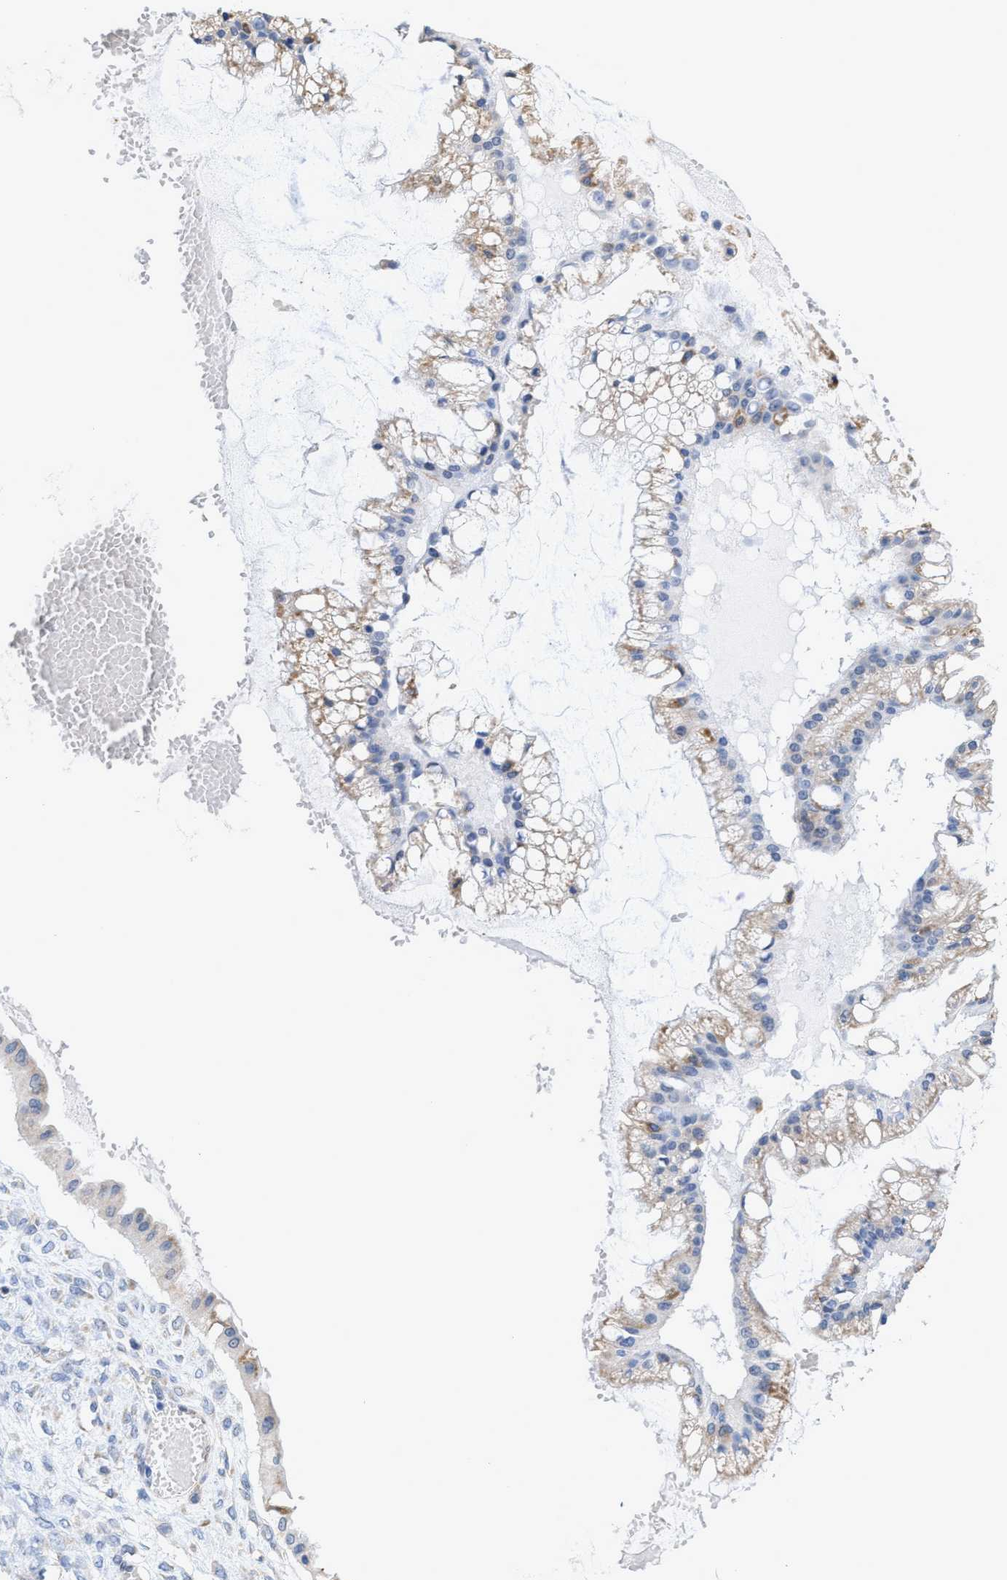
{"staining": {"intensity": "moderate", "quantity": "<25%", "location": "cytoplasmic/membranous"}, "tissue": "ovarian cancer", "cell_type": "Tumor cells", "image_type": "cancer", "snomed": [{"axis": "morphology", "description": "Cystadenocarcinoma, mucinous, NOS"}, {"axis": "topography", "description": "Ovary"}], "caption": "Immunohistochemical staining of human ovarian cancer exhibits low levels of moderate cytoplasmic/membranous protein staining in approximately <25% of tumor cells.", "gene": "RYR2", "patient": {"sex": "female", "age": 73}}